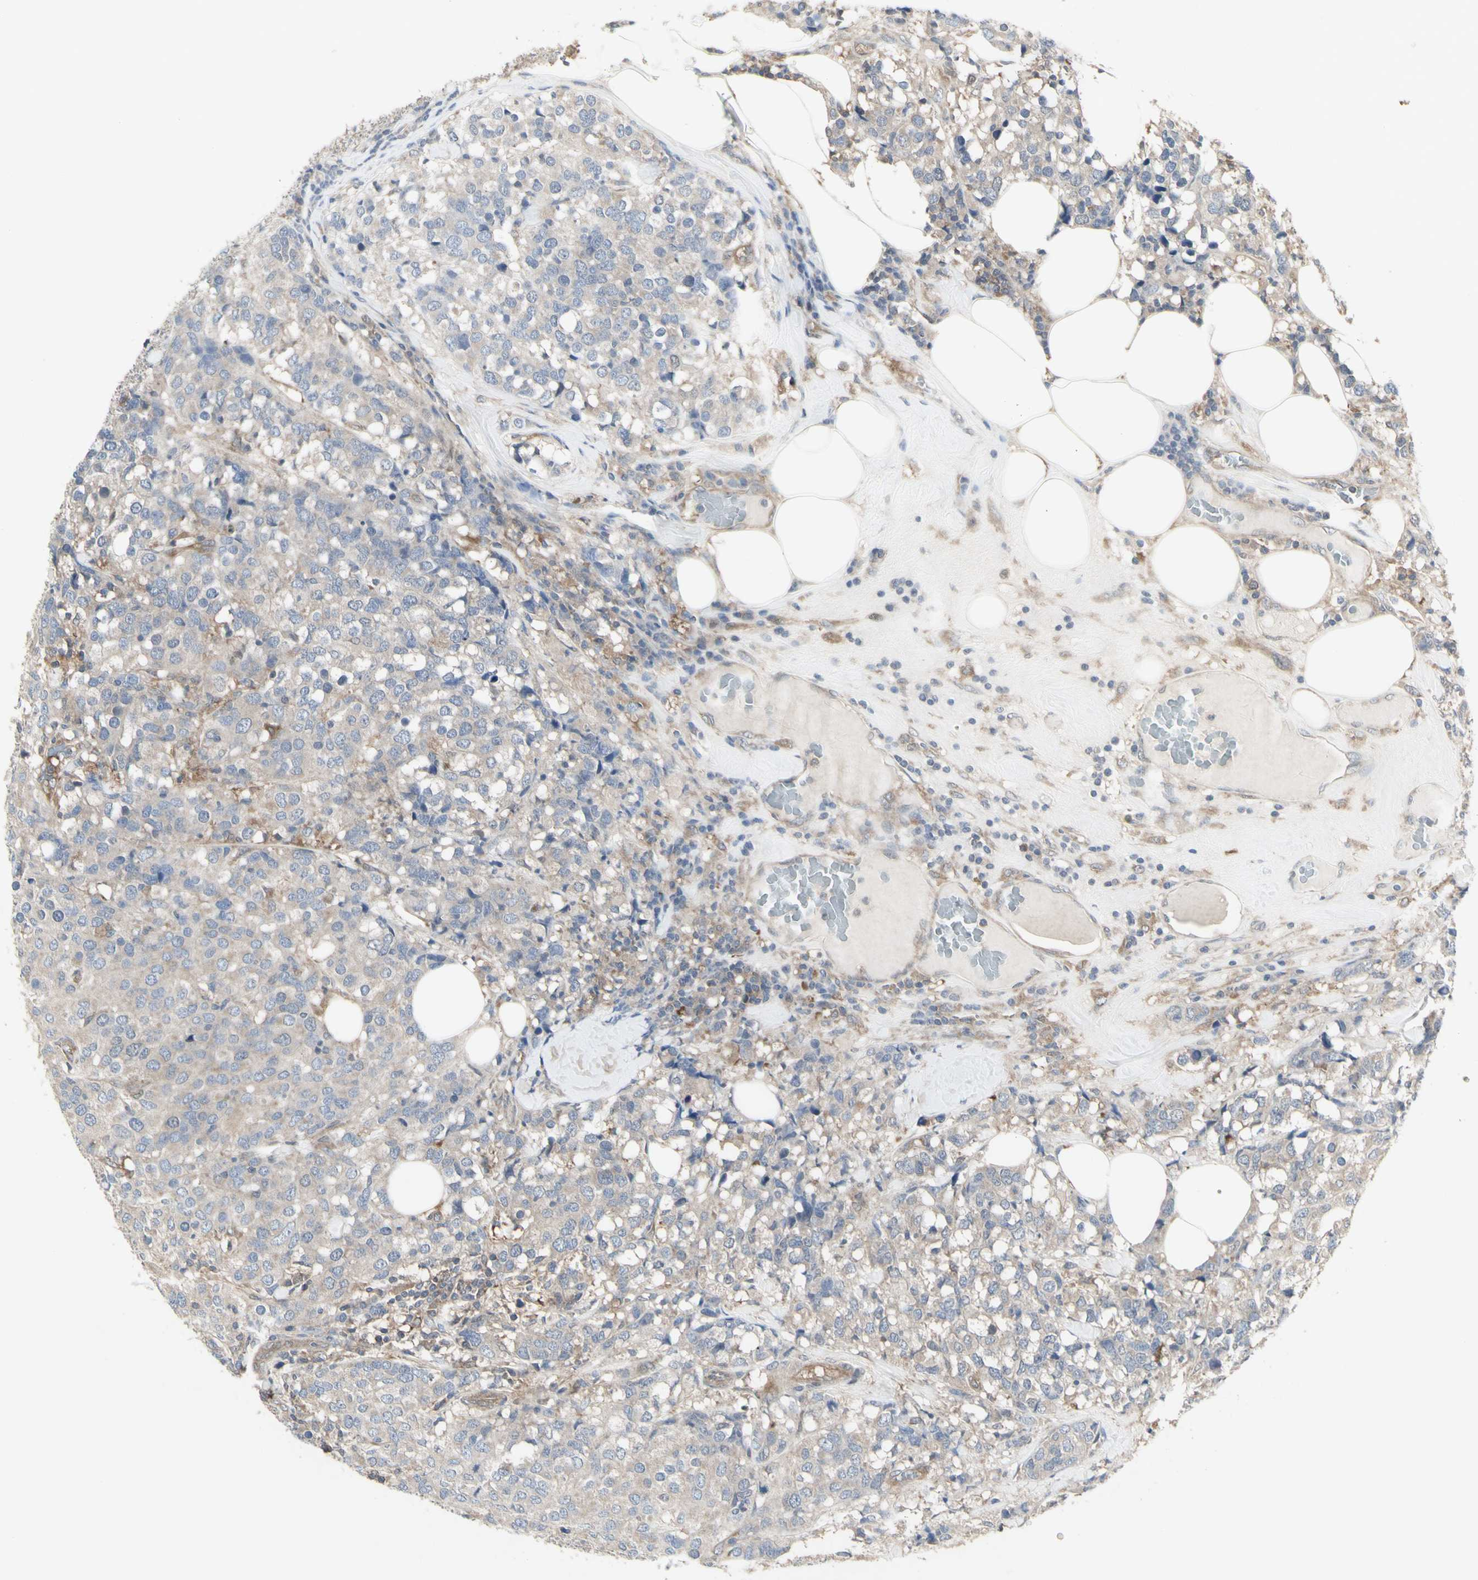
{"staining": {"intensity": "moderate", "quantity": ">75%", "location": "cytoplasmic/membranous"}, "tissue": "breast cancer", "cell_type": "Tumor cells", "image_type": "cancer", "snomed": [{"axis": "morphology", "description": "Lobular carcinoma"}, {"axis": "topography", "description": "Breast"}], "caption": "This is a photomicrograph of immunohistochemistry (IHC) staining of breast cancer, which shows moderate expression in the cytoplasmic/membranous of tumor cells.", "gene": "CHURC1-FNTB", "patient": {"sex": "female", "age": 59}}